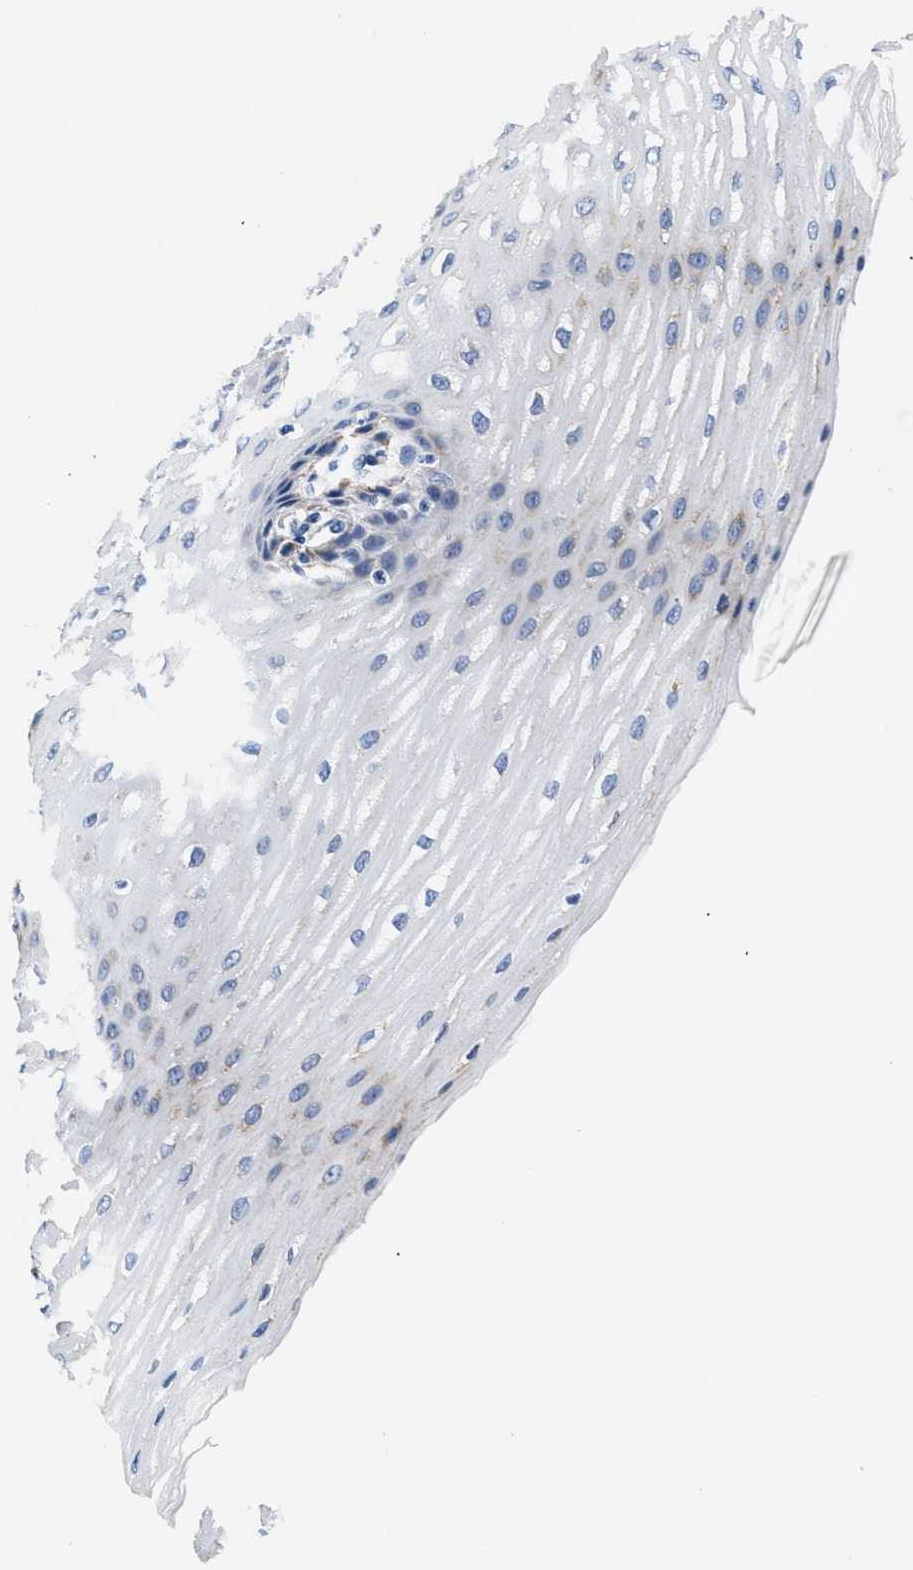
{"staining": {"intensity": "negative", "quantity": "none", "location": "none"}, "tissue": "esophagus", "cell_type": "Squamous epithelial cells", "image_type": "normal", "snomed": [{"axis": "morphology", "description": "Normal tissue, NOS"}, {"axis": "topography", "description": "Esophagus"}], "caption": "A high-resolution histopathology image shows immunohistochemistry staining of benign esophagus, which reveals no significant positivity in squamous epithelial cells. (DAB (3,3'-diaminobenzidine) immunohistochemistry (IHC), high magnification).", "gene": "MEA1", "patient": {"sex": "male", "age": 54}}